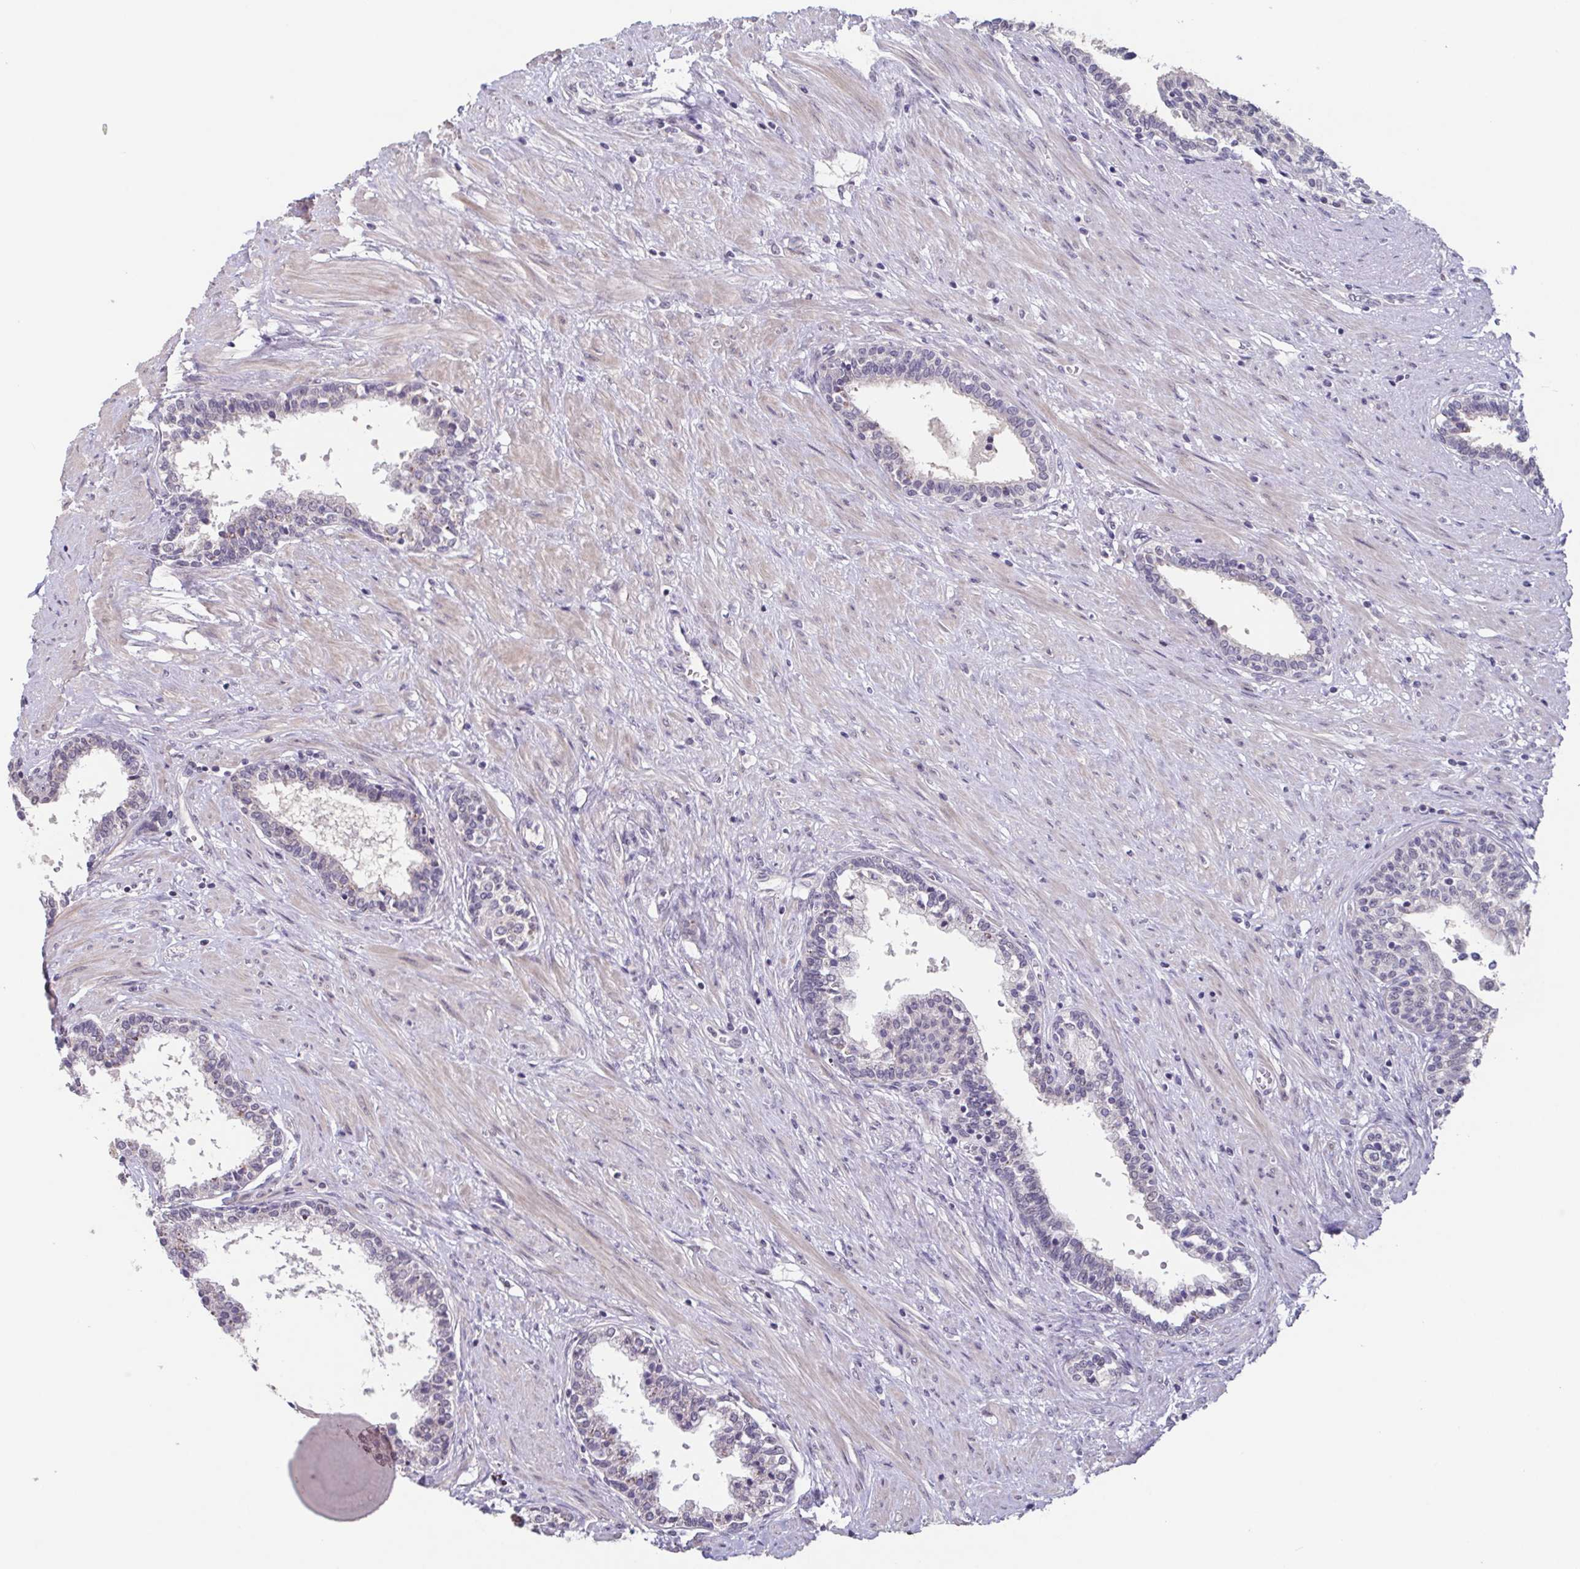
{"staining": {"intensity": "negative", "quantity": "none", "location": "none"}, "tissue": "prostate", "cell_type": "Glandular cells", "image_type": "normal", "snomed": [{"axis": "morphology", "description": "Normal tissue, NOS"}, {"axis": "topography", "description": "Prostate"}], "caption": "An immunohistochemistry (IHC) micrograph of benign prostate is shown. There is no staining in glandular cells of prostate. The staining is performed using DAB (3,3'-diaminobenzidine) brown chromogen with nuclei counter-stained in using hematoxylin.", "gene": "GHRL", "patient": {"sex": "male", "age": 55}}